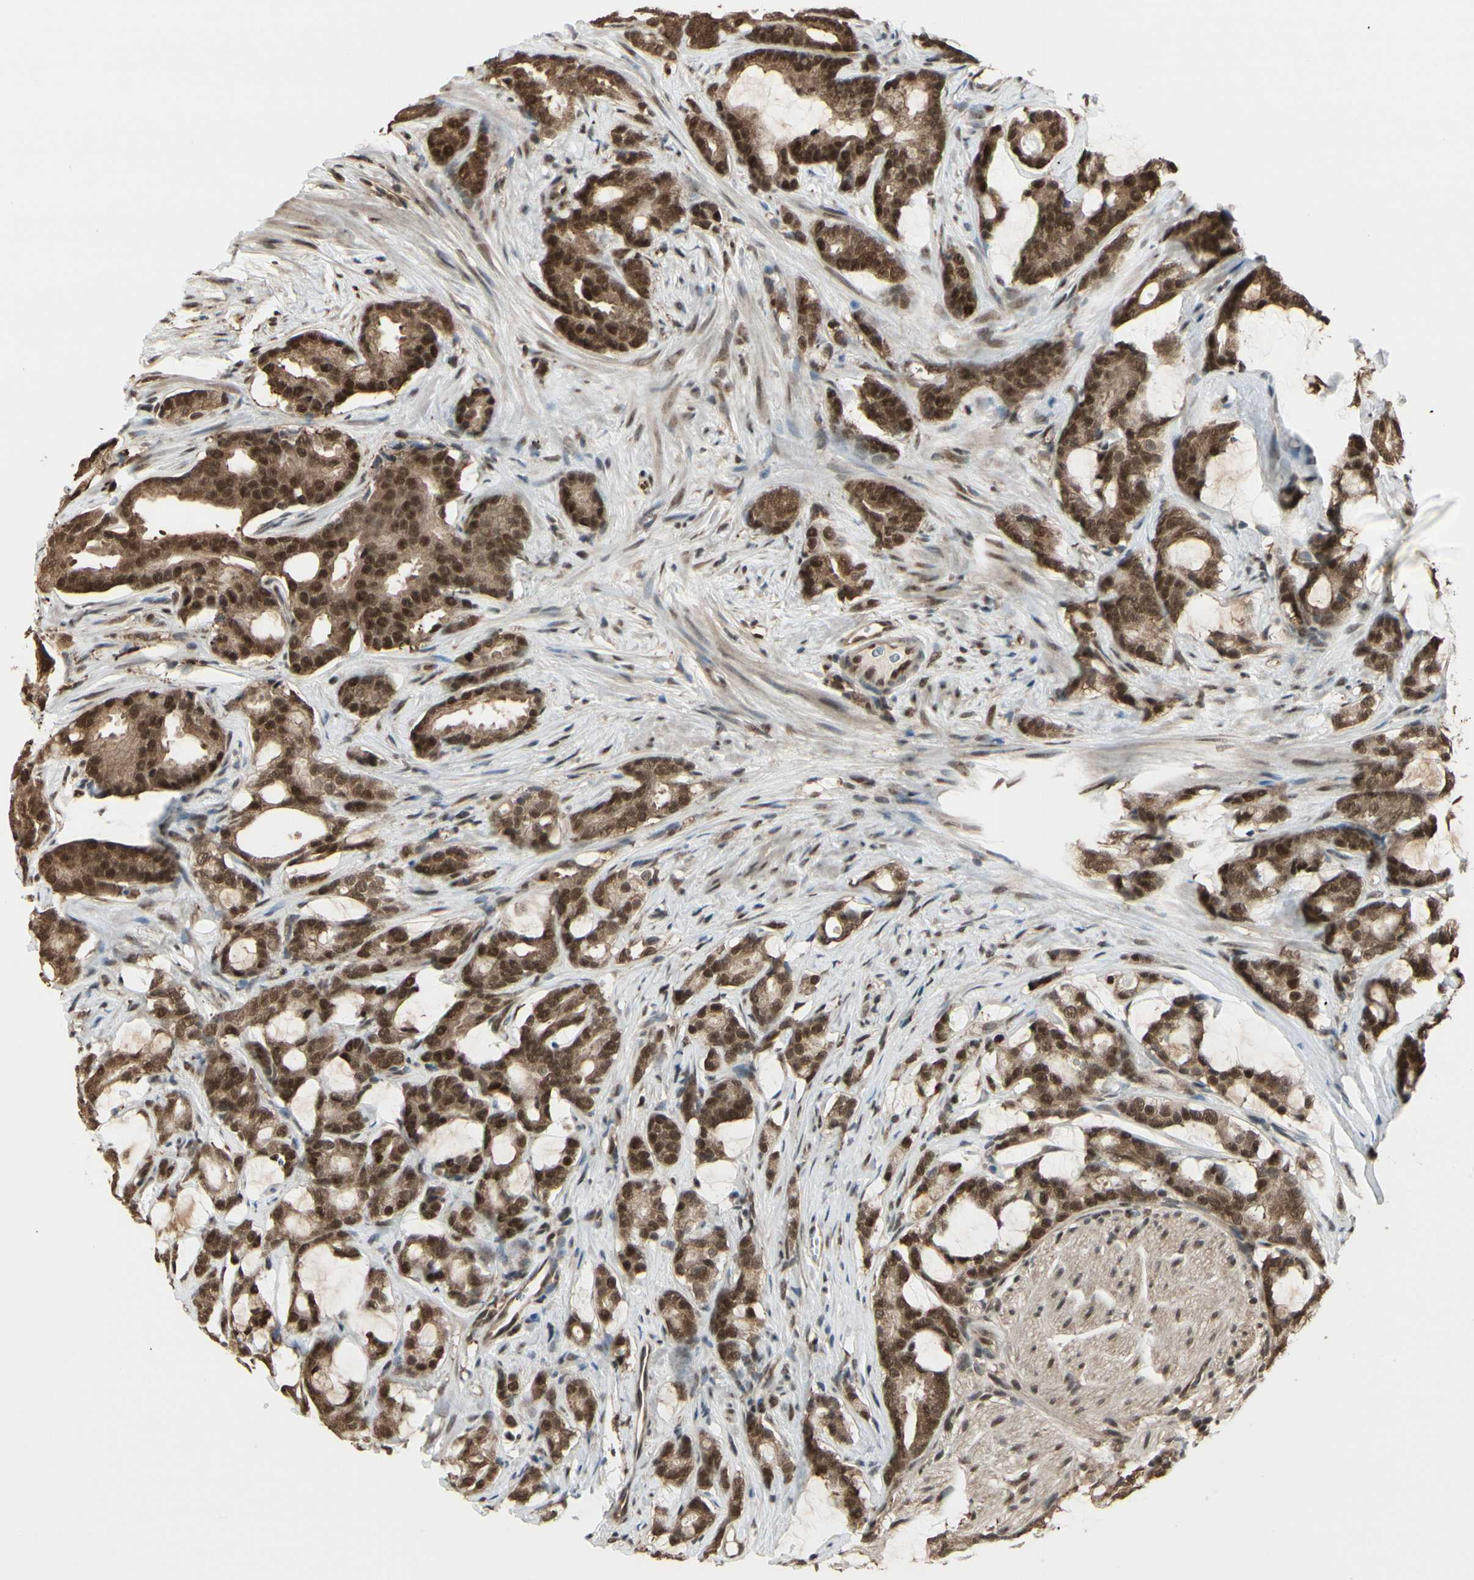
{"staining": {"intensity": "strong", "quantity": ">75%", "location": "cytoplasmic/membranous,nuclear"}, "tissue": "prostate cancer", "cell_type": "Tumor cells", "image_type": "cancer", "snomed": [{"axis": "morphology", "description": "Adenocarcinoma, Low grade"}, {"axis": "topography", "description": "Prostate"}], "caption": "Prostate cancer stained for a protein exhibits strong cytoplasmic/membranous and nuclear positivity in tumor cells.", "gene": "HSF1", "patient": {"sex": "male", "age": 58}}